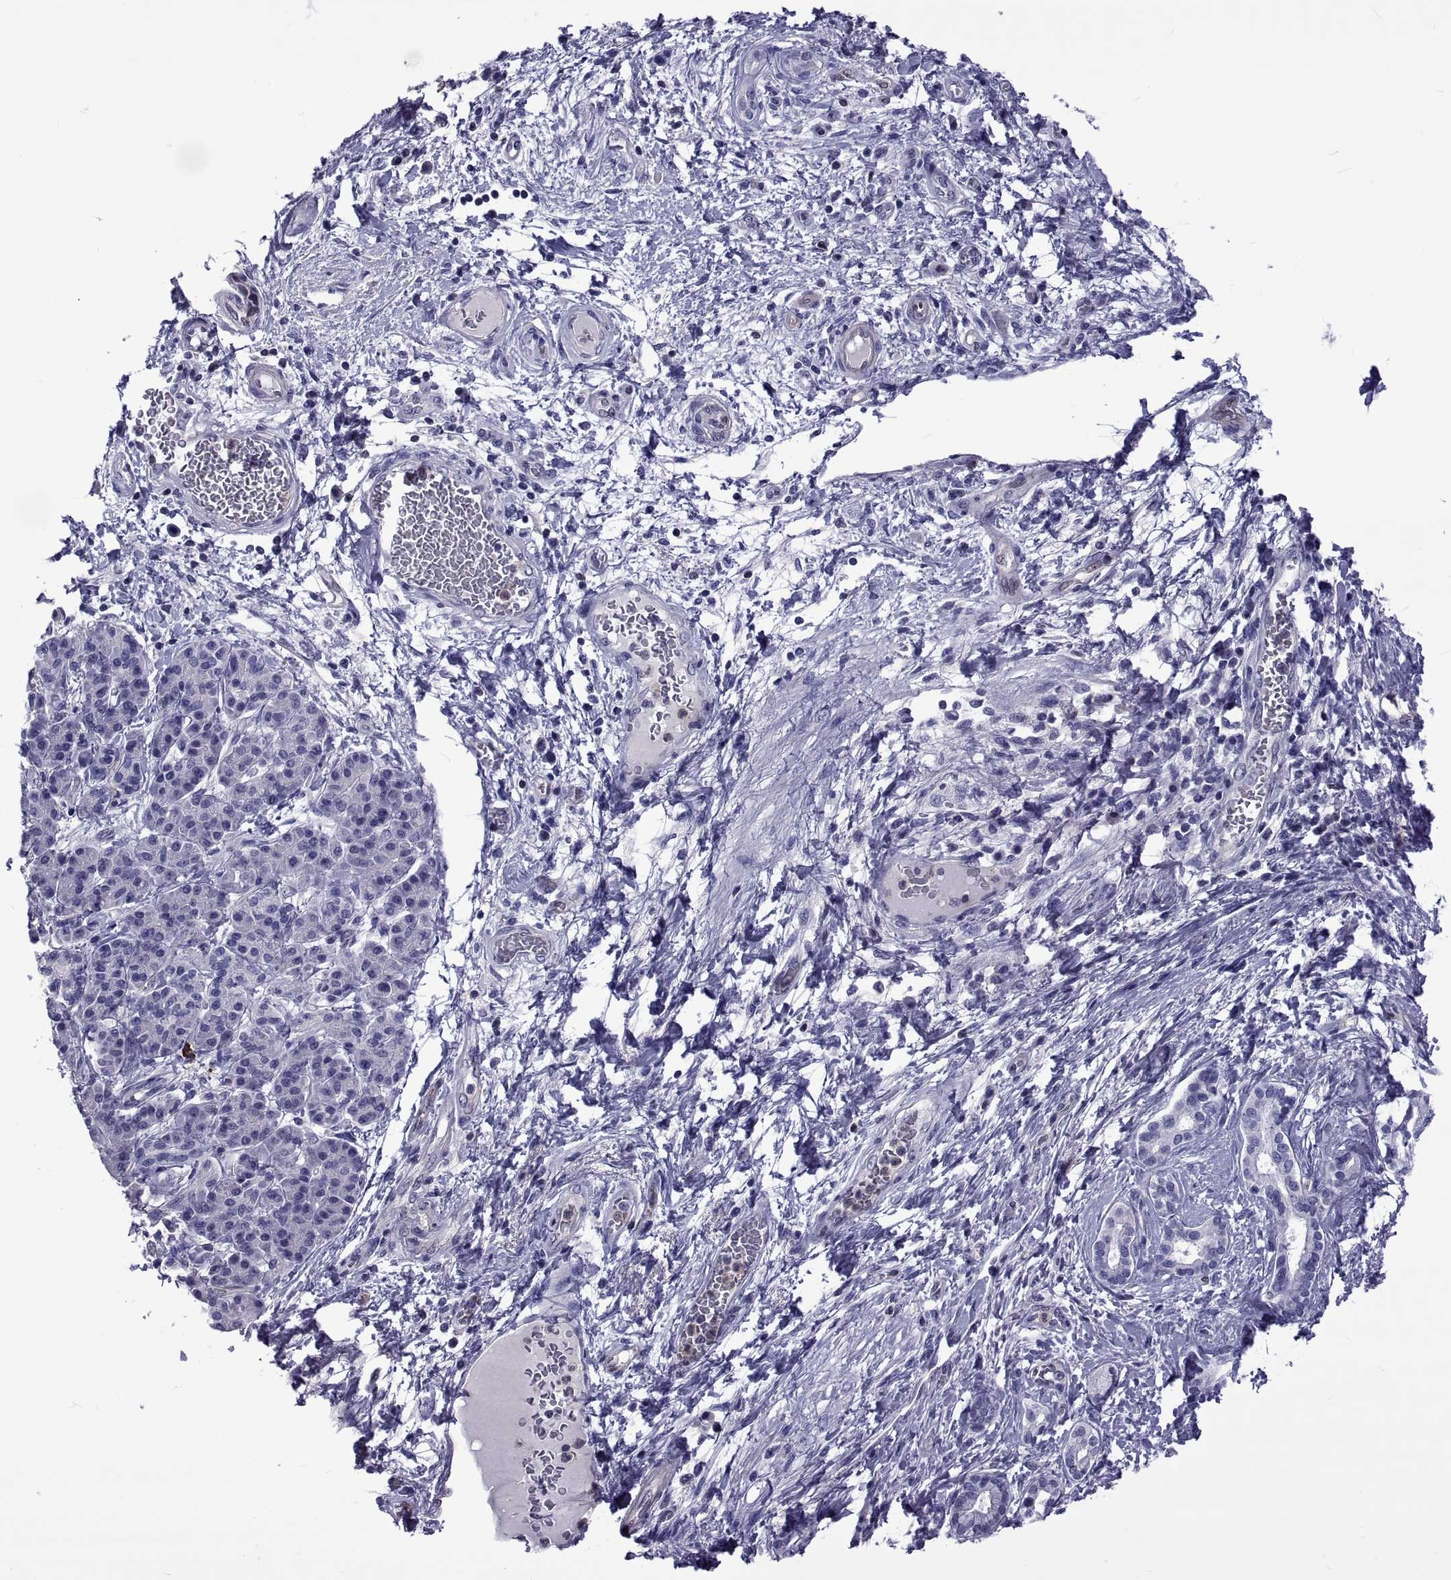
{"staining": {"intensity": "negative", "quantity": "none", "location": "none"}, "tissue": "pancreatic cancer", "cell_type": "Tumor cells", "image_type": "cancer", "snomed": [{"axis": "morphology", "description": "Adenocarcinoma, NOS"}, {"axis": "topography", "description": "Pancreas"}], "caption": "High magnification brightfield microscopy of pancreatic adenocarcinoma stained with DAB (brown) and counterstained with hematoxylin (blue): tumor cells show no significant staining. The staining was performed using DAB (3,3'-diaminobenzidine) to visualize the protein expression in brown, while the nuclei were stained in blue with hematoxylin (Magnification: 20x).", "gene": "LCN9", "patient": {"sex": "female", "age": 73}}